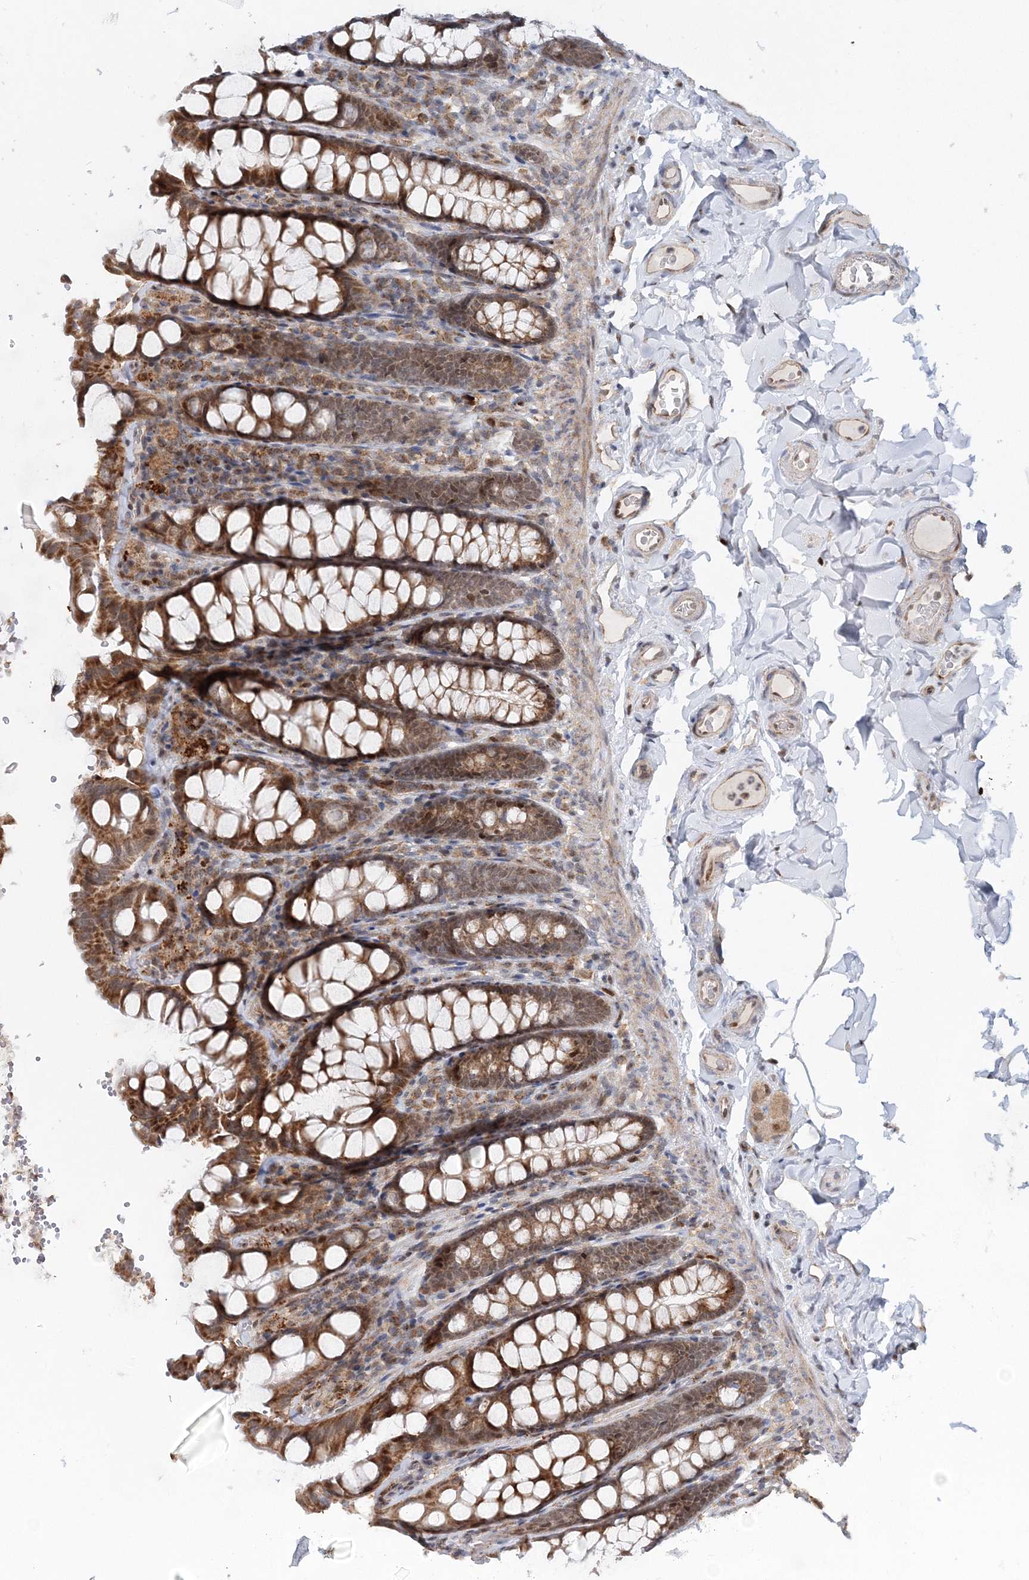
{"staining": {"intensity": "moderate", "quantity": ">75%", "location": "cytoplasmic/membranous,nuclear"}, "tissue": "colon", "cell_type": "Endothelial cells", "image_type": "normal", "snomed": [{"axis": "morphology", "description": "Normal tissue, NOS"}, {"axis": "topography", "description": "Colon"}, {"axis": "topography", "description": "Peripheral nerve tissue"}], "caption": "IHC (DAB (3,3'-diaminobenzidine)) staining of normal human colon displays moderate cytoplasmic/membranous,nuclear protein expression in about >75% of endothelial cells.", "gene": "RAB11FIP2", "patient": {"sex": "female", "age": 61}}